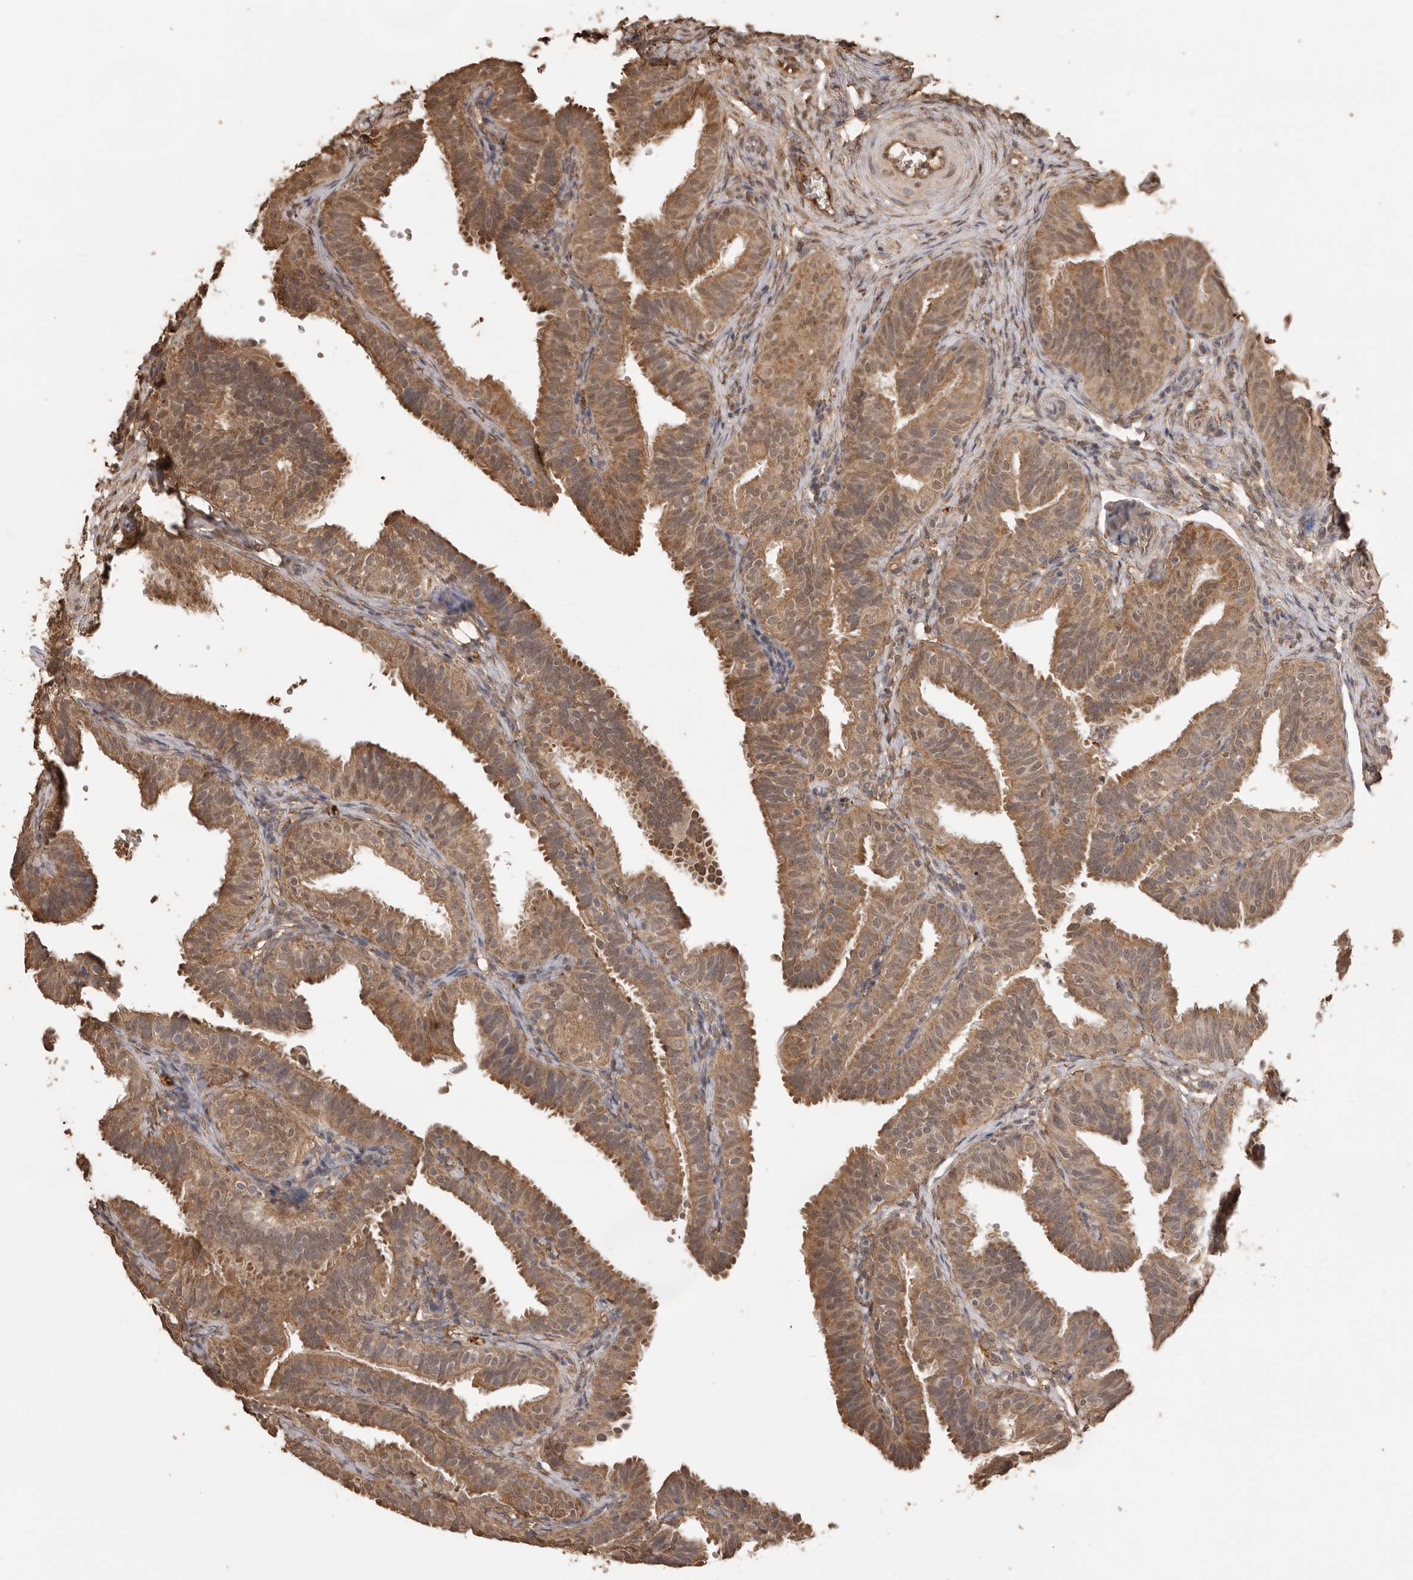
{"staining": {"intensity": "moderate", "quantity": ">75%", "location": "cytoplasmic/membranous"}, "tissue": "fallopian tube", "cell_type": "Glandular cells", "image_type": "normal", "snomed": [{"axis": "morphology", "description": "Normal tissue, NOS"}, {"axis": "topography", "description": "Fallopian tube"}], "caption": "Protein staining demonstrates moderate cytoplasmic/membranous expression in about >75% of glandular cells in benign fallopian tube. (brown staining indicates protein expression, while blue staining denotes nuclei).", "gene": "JAG2", "patient": {"sex": "female", "age": 35}}